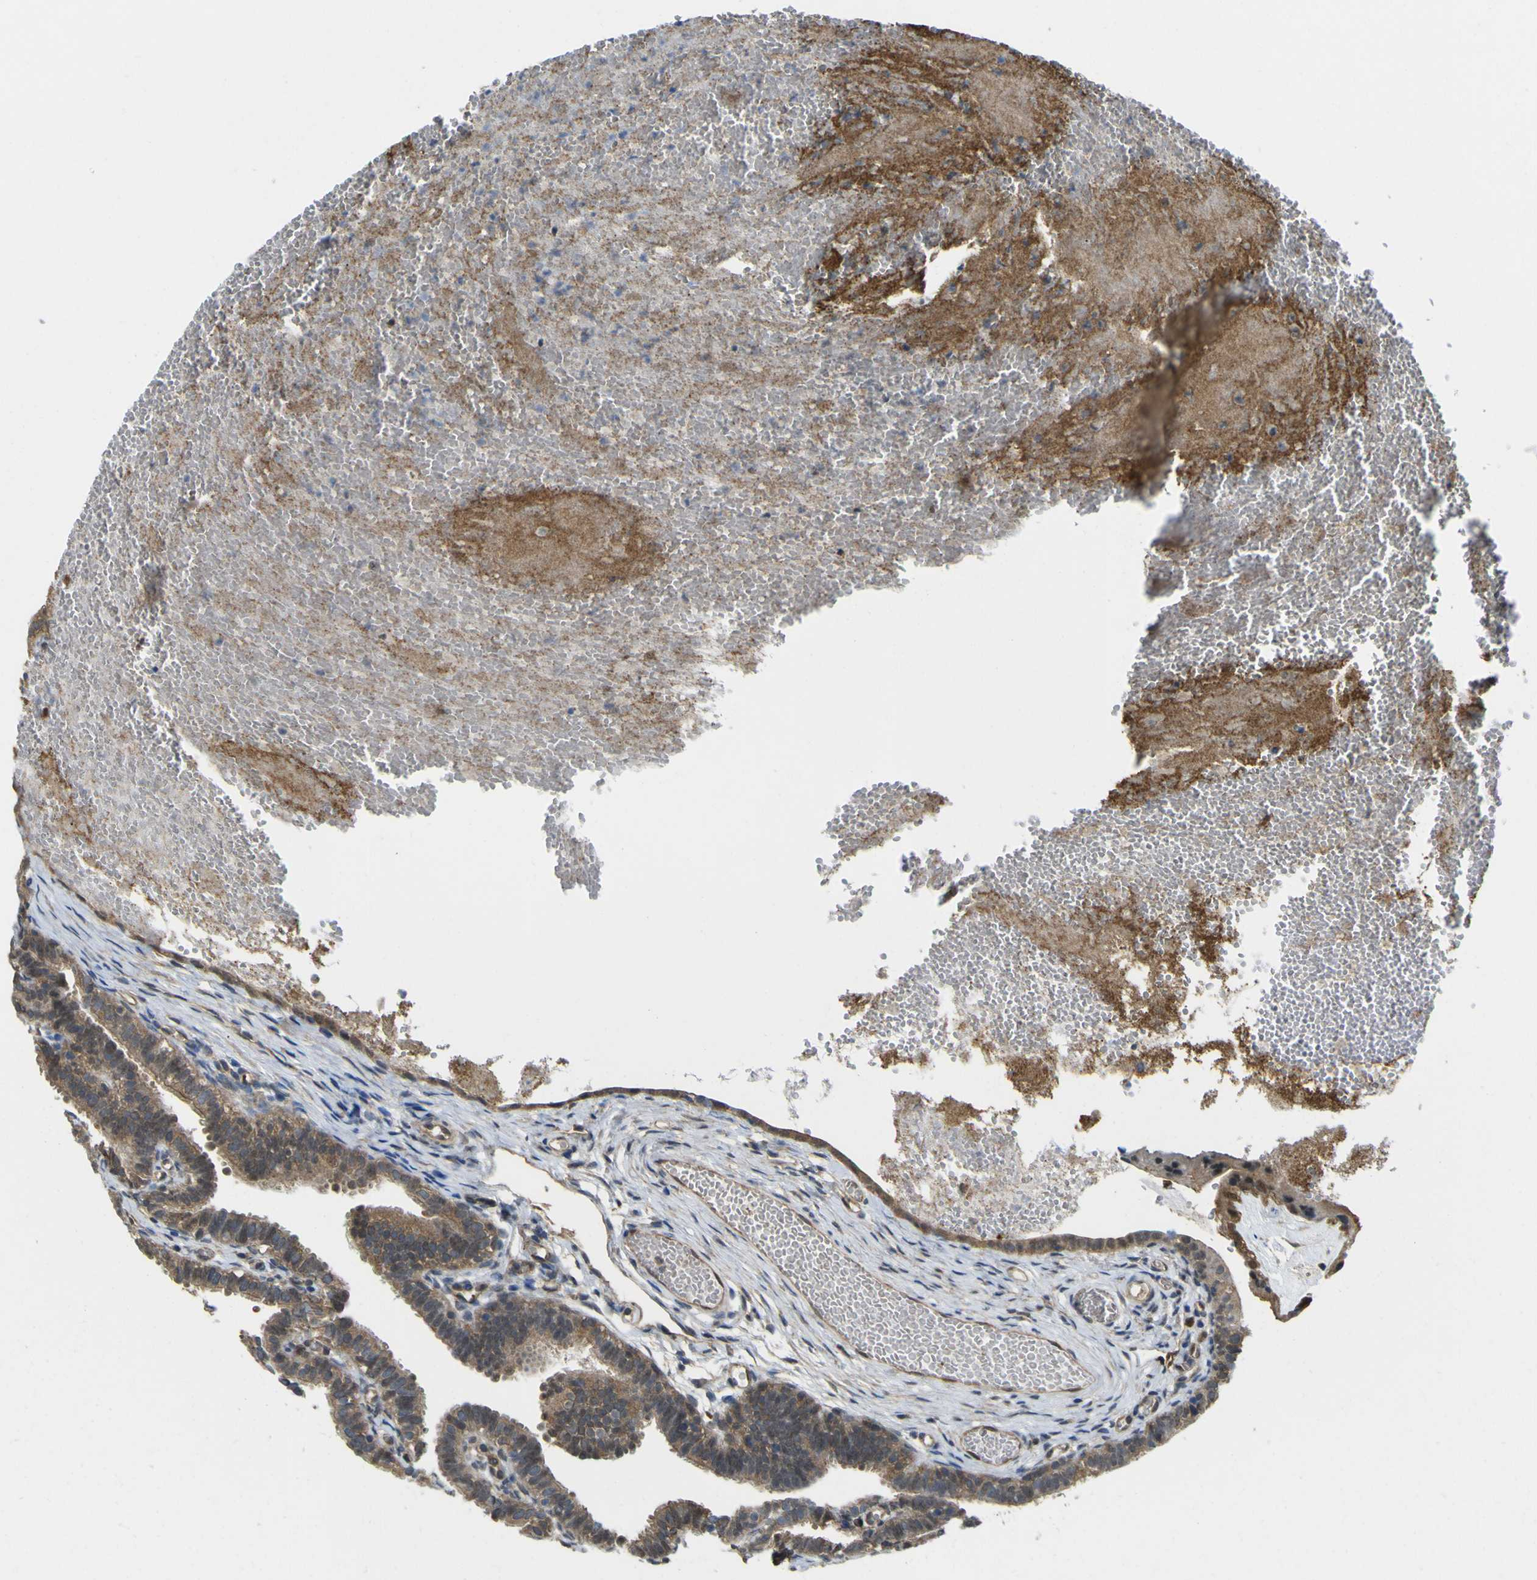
{"staining": {"intensity": "moderate", "quantity": ">75%", "location": "cytoplasmic/membranous,nuclear"}, "tissue": "fallopian tube", "cell_type": "Glandular cells", "image_type": "normal", "snomed": [{"axis": "morphology", "description": "Normal tissue, NOS"}, {"axis": "topography", "description": "Fallopian tube"}, {"axis": "topography", "description": "Placenta"}], "caption": "An immunohistochemistry (IHC) micrograph of normal tissue is shown. Protein staining in brown highlights moderate cytoplasmic/membranous,nuclear positivity in fallopian tube within glandular cells. (brown staining indicates protein expression, while blue staining denotes nuclei).", "gene": "YWHAG", "patient": {"sex": "female", "age": 34}}